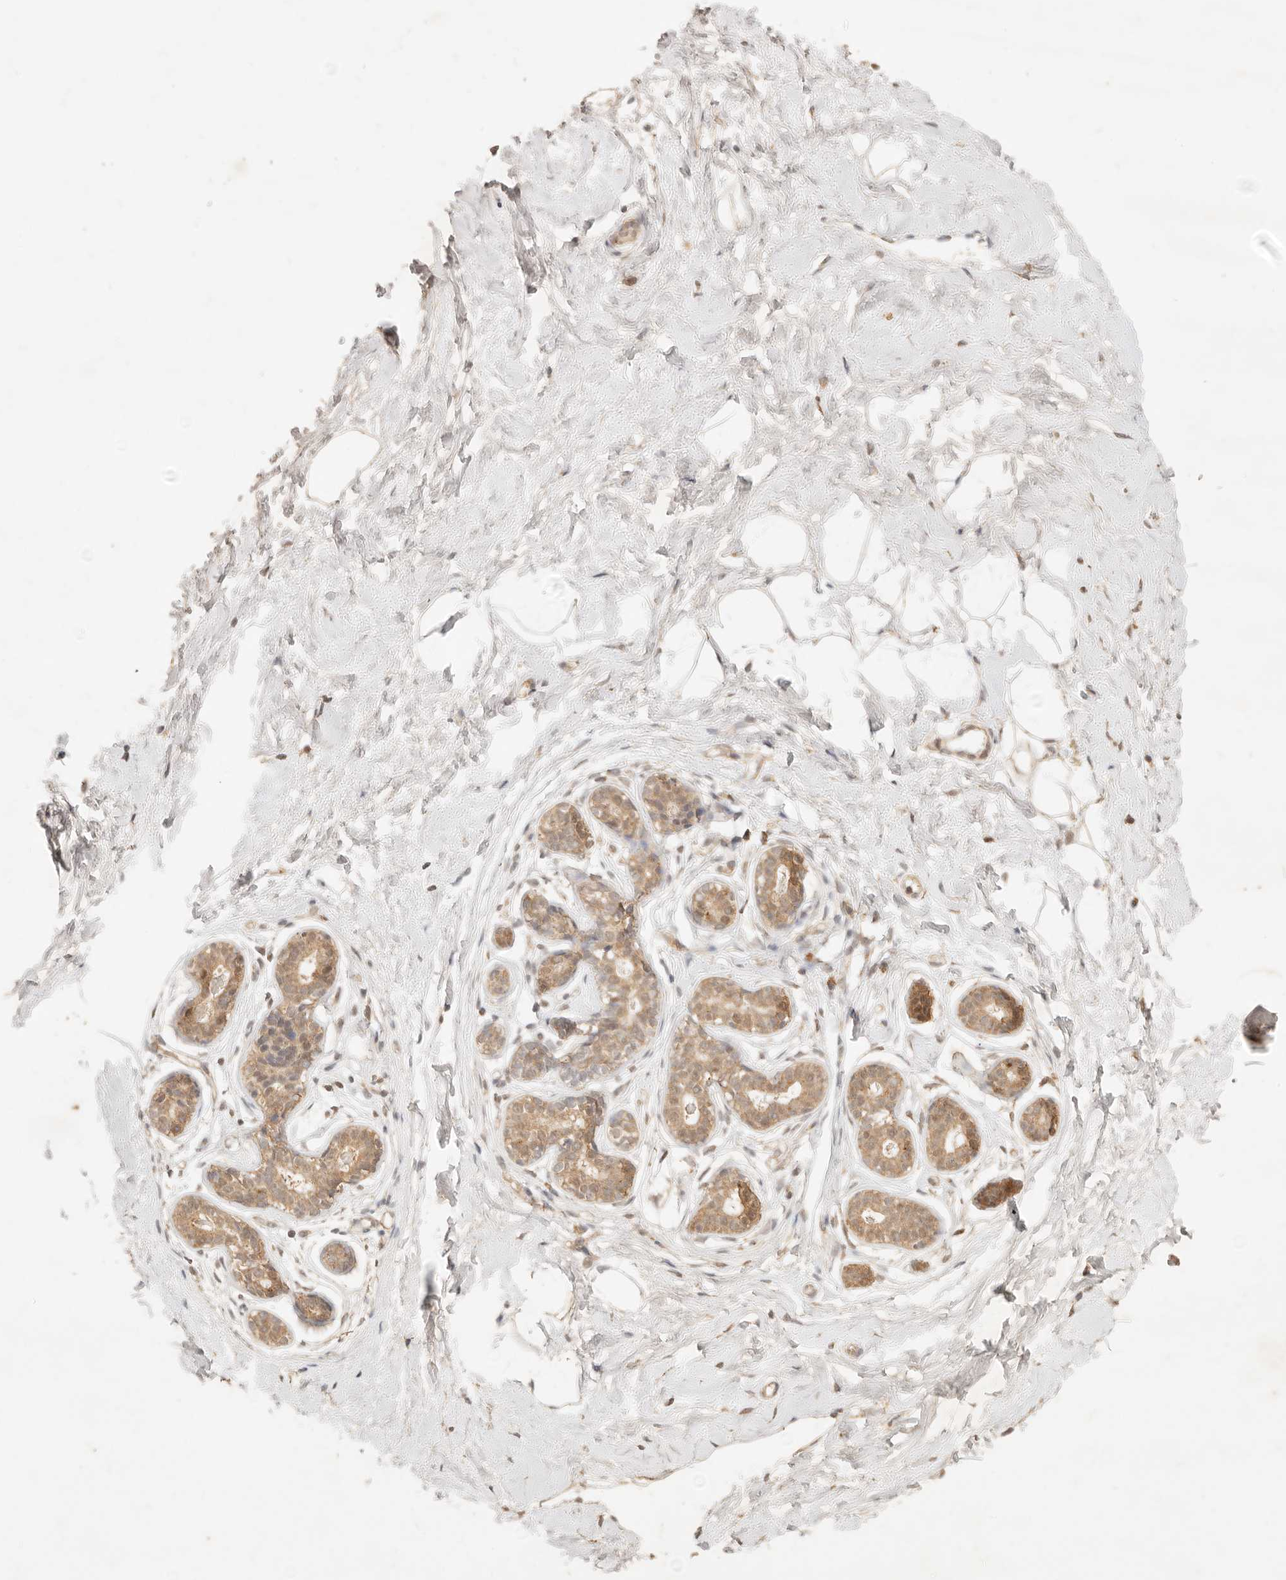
{"staining": {"intensity": "weak", "quantity": "25%-75%", "location": "cytoplasmic/membranous"}, "tissue": "breast", "cell_type": "Adipocytes", "image_type": "normal", "snomed": [{"axis": "morphology", "description": "Normal tissue, NOS"}, {"axis": "morphology", "description": "Adenoma, NOS"}, {"axis": "topography", "description": "Breast"}], "caption": "Weak cytoplasmic/membranous protein expression is appreciated in approximately 25%-75% of adipocytes in breast. The protein of interest is shown in brown color, while the nuclei are stained blue.", "gene": "TRIM11", "patient": {"sex": "female", "age": 23}}